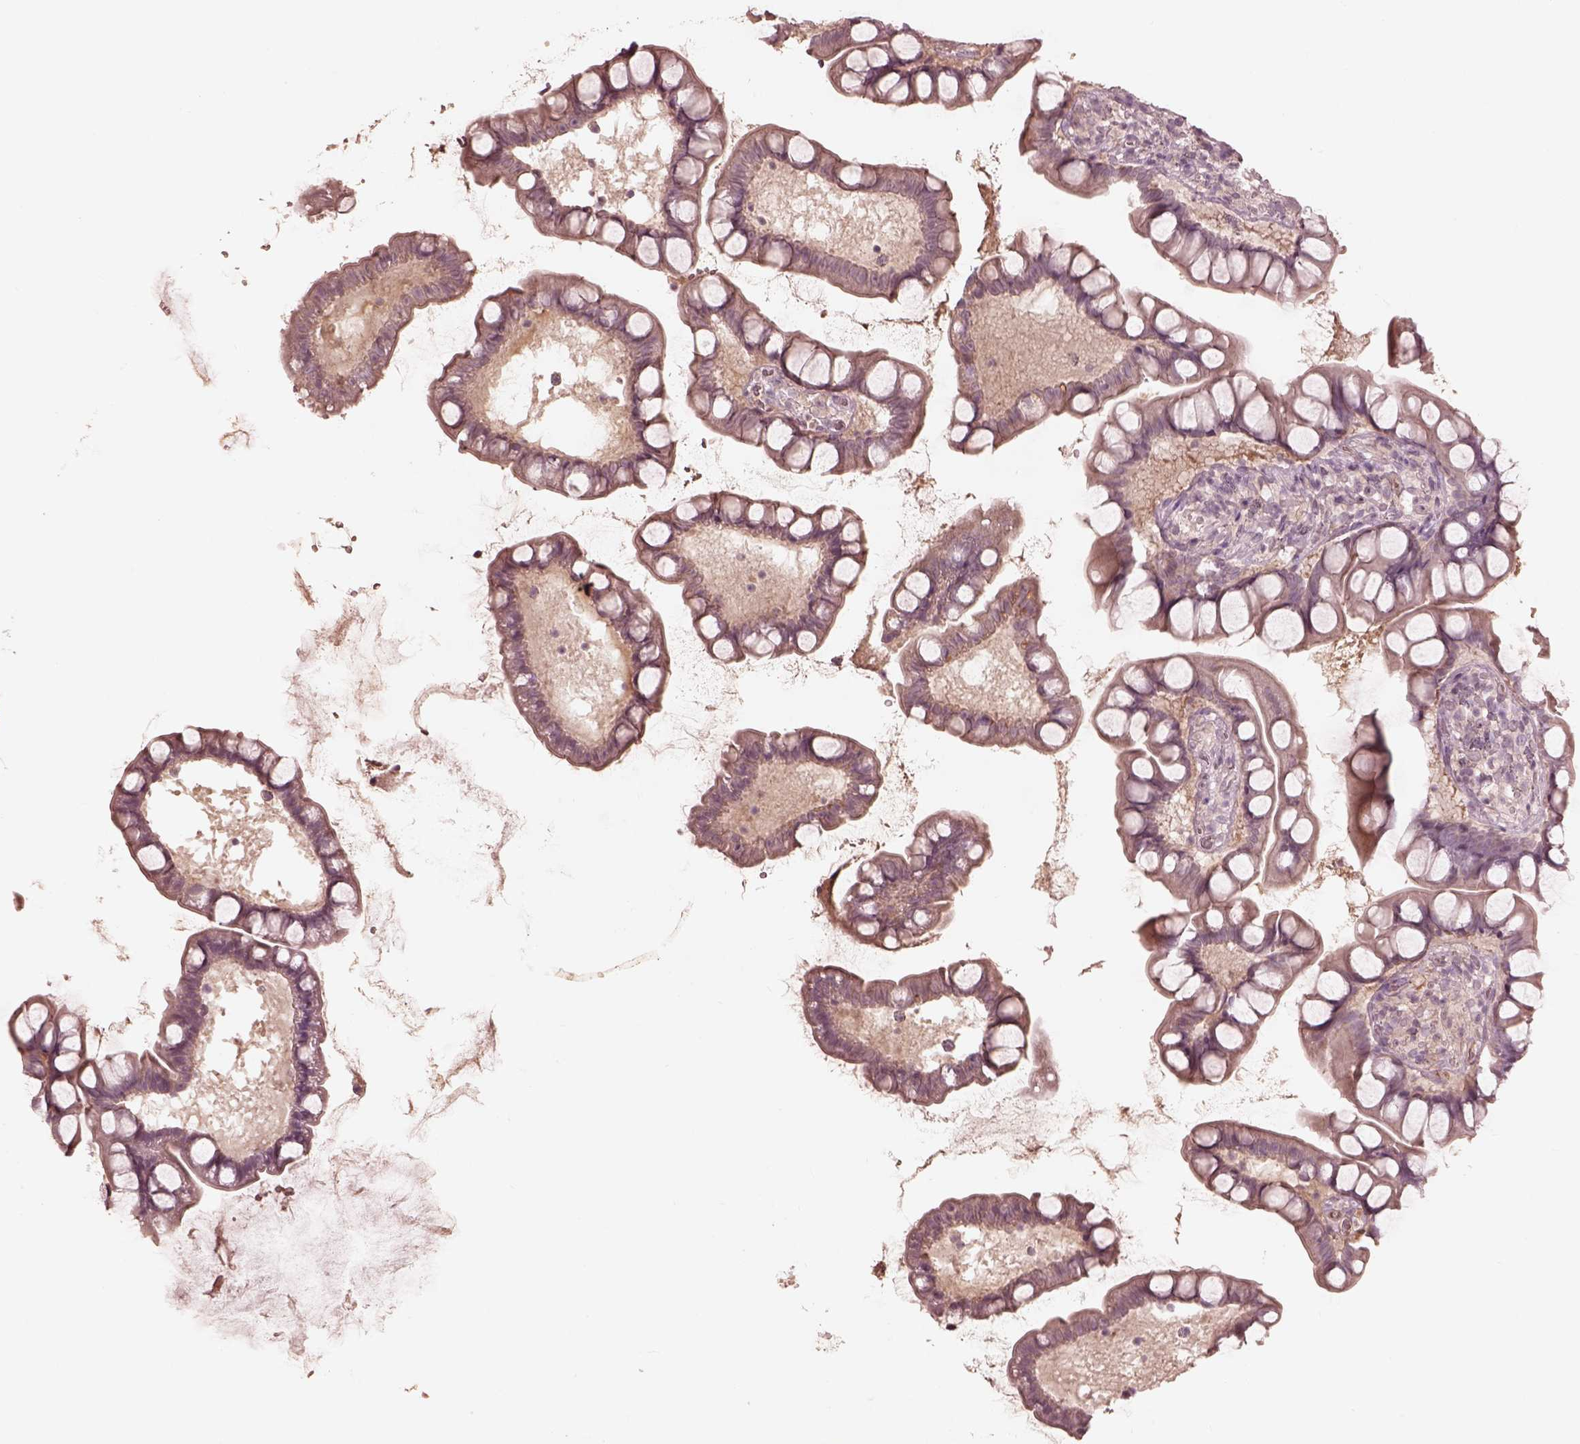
{"staining": {"intensity": "negative", "quantity": "none", "location": "none"}, "tissue": "small intestine", "cell_type": "Glandular cells", "image_type": "normal", "snomed": [{"axis": "morphology", "description": "Normal tissue, NOS"}, {"axis": "topography", "description": "Small intestine"}], "caption": "An immunohistochemistry (IHC) histopathology image of normal small intestine is shown. There is no staining in glandular cells of small intestine. (DAB immunohistochemistry with hematoxylin counter stain).", "gene": "TF", "patient": {"sex": "male", "age": 70}}